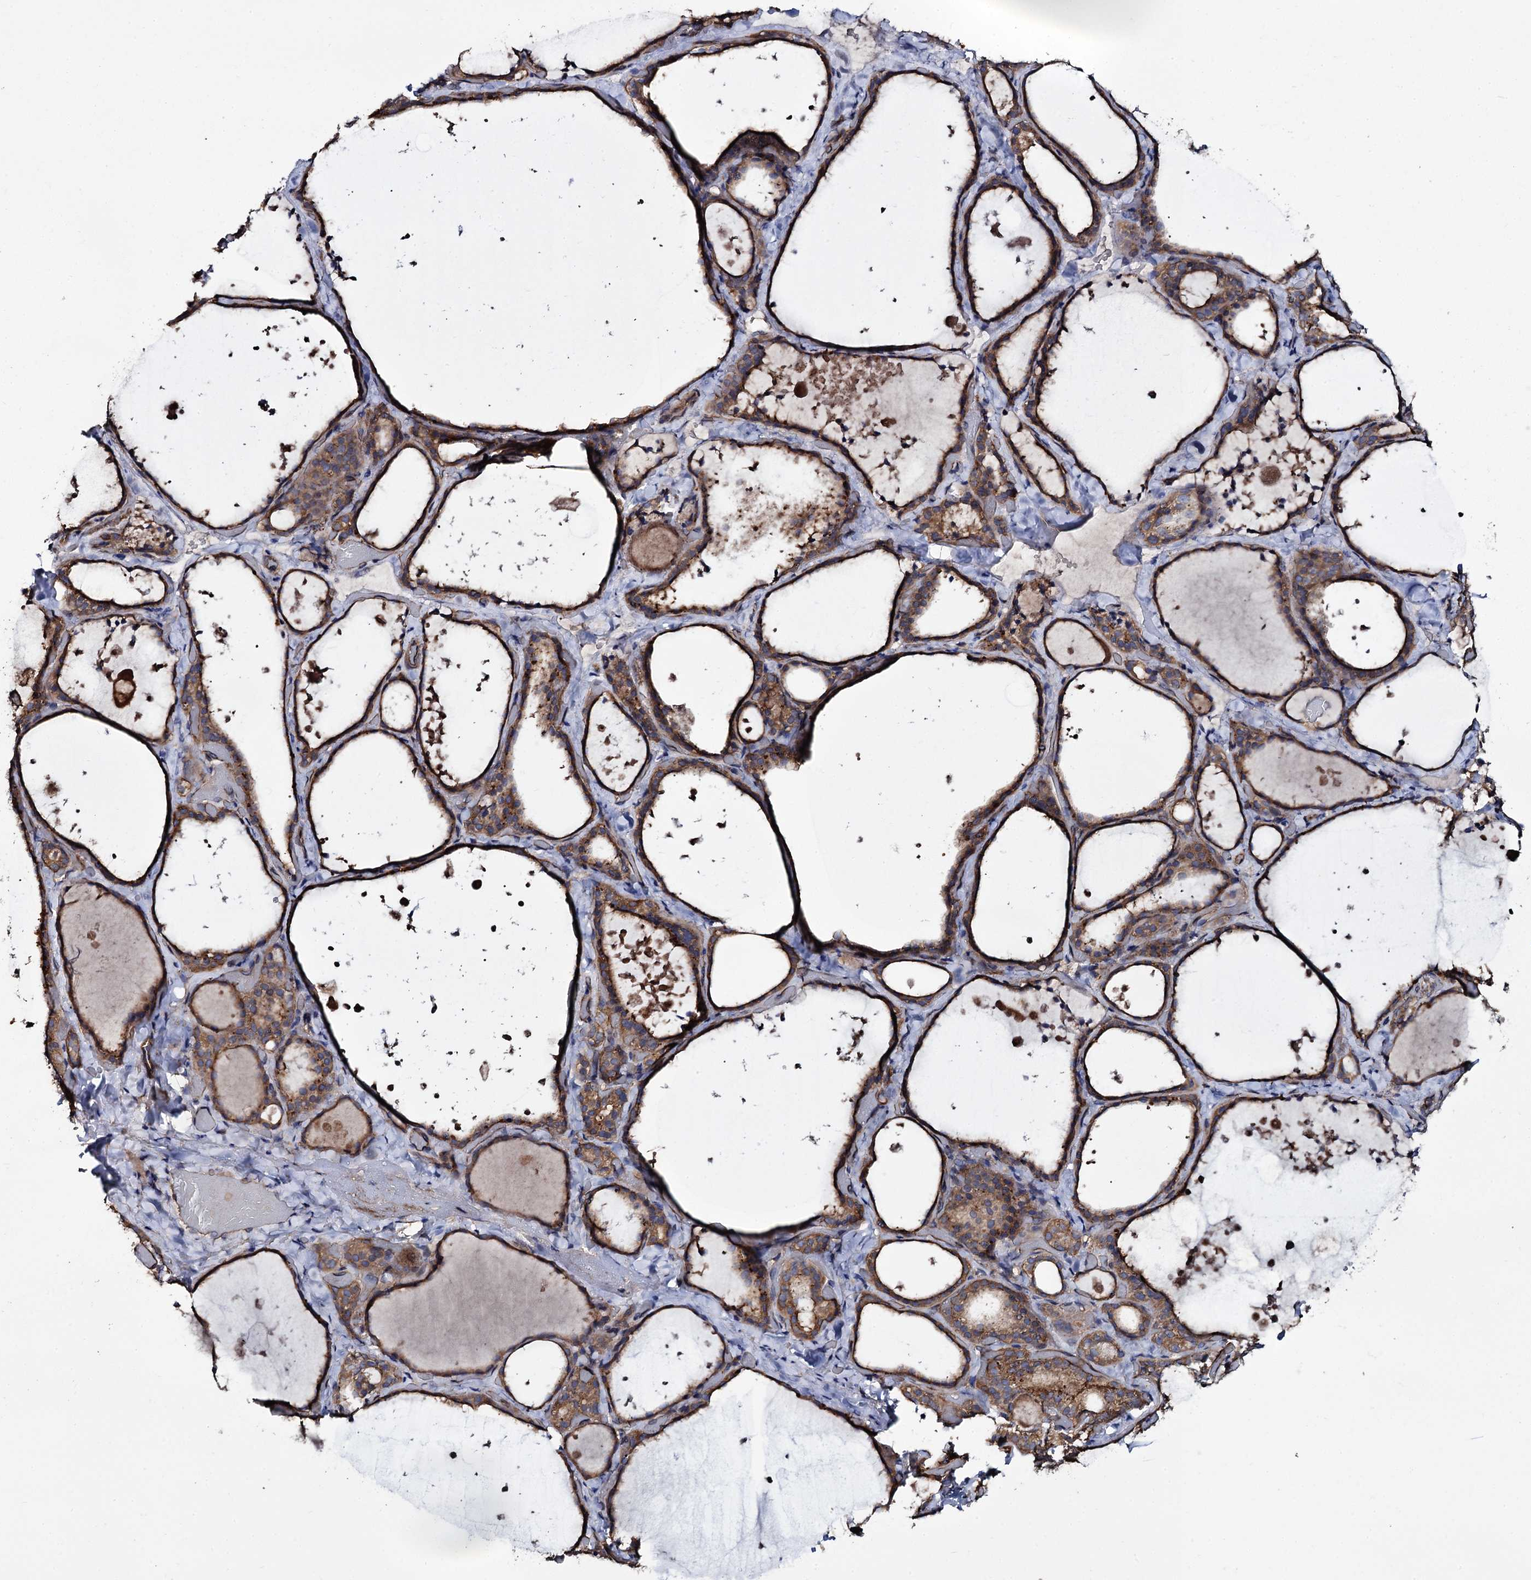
{"staining": {"intensity": "moderate", "quantity": ">75%", "location": "cytoplasmic/membranous"}, "tissue": "thyroid gland", "cell_type": "Glandular cells", "image_type": "normal", "snomed": [{"axis": "morphology", "description": "Normal tissue, NOS"}, {"axis": "topography", "description": "Thyroid gland"}], "caption": "A brown stain labels moderate cytoplasmic/membranous staining of a protein in glandular cells of benign human thyroid gland. The protein is stained brown, and the nuclei are stained in blue (DAB (3,3'-diaminobenzidine) IHC with brightfield microscopy, high magnification).", "gene": "TTC23", "patient": {"sex": "female", "age": 44}}